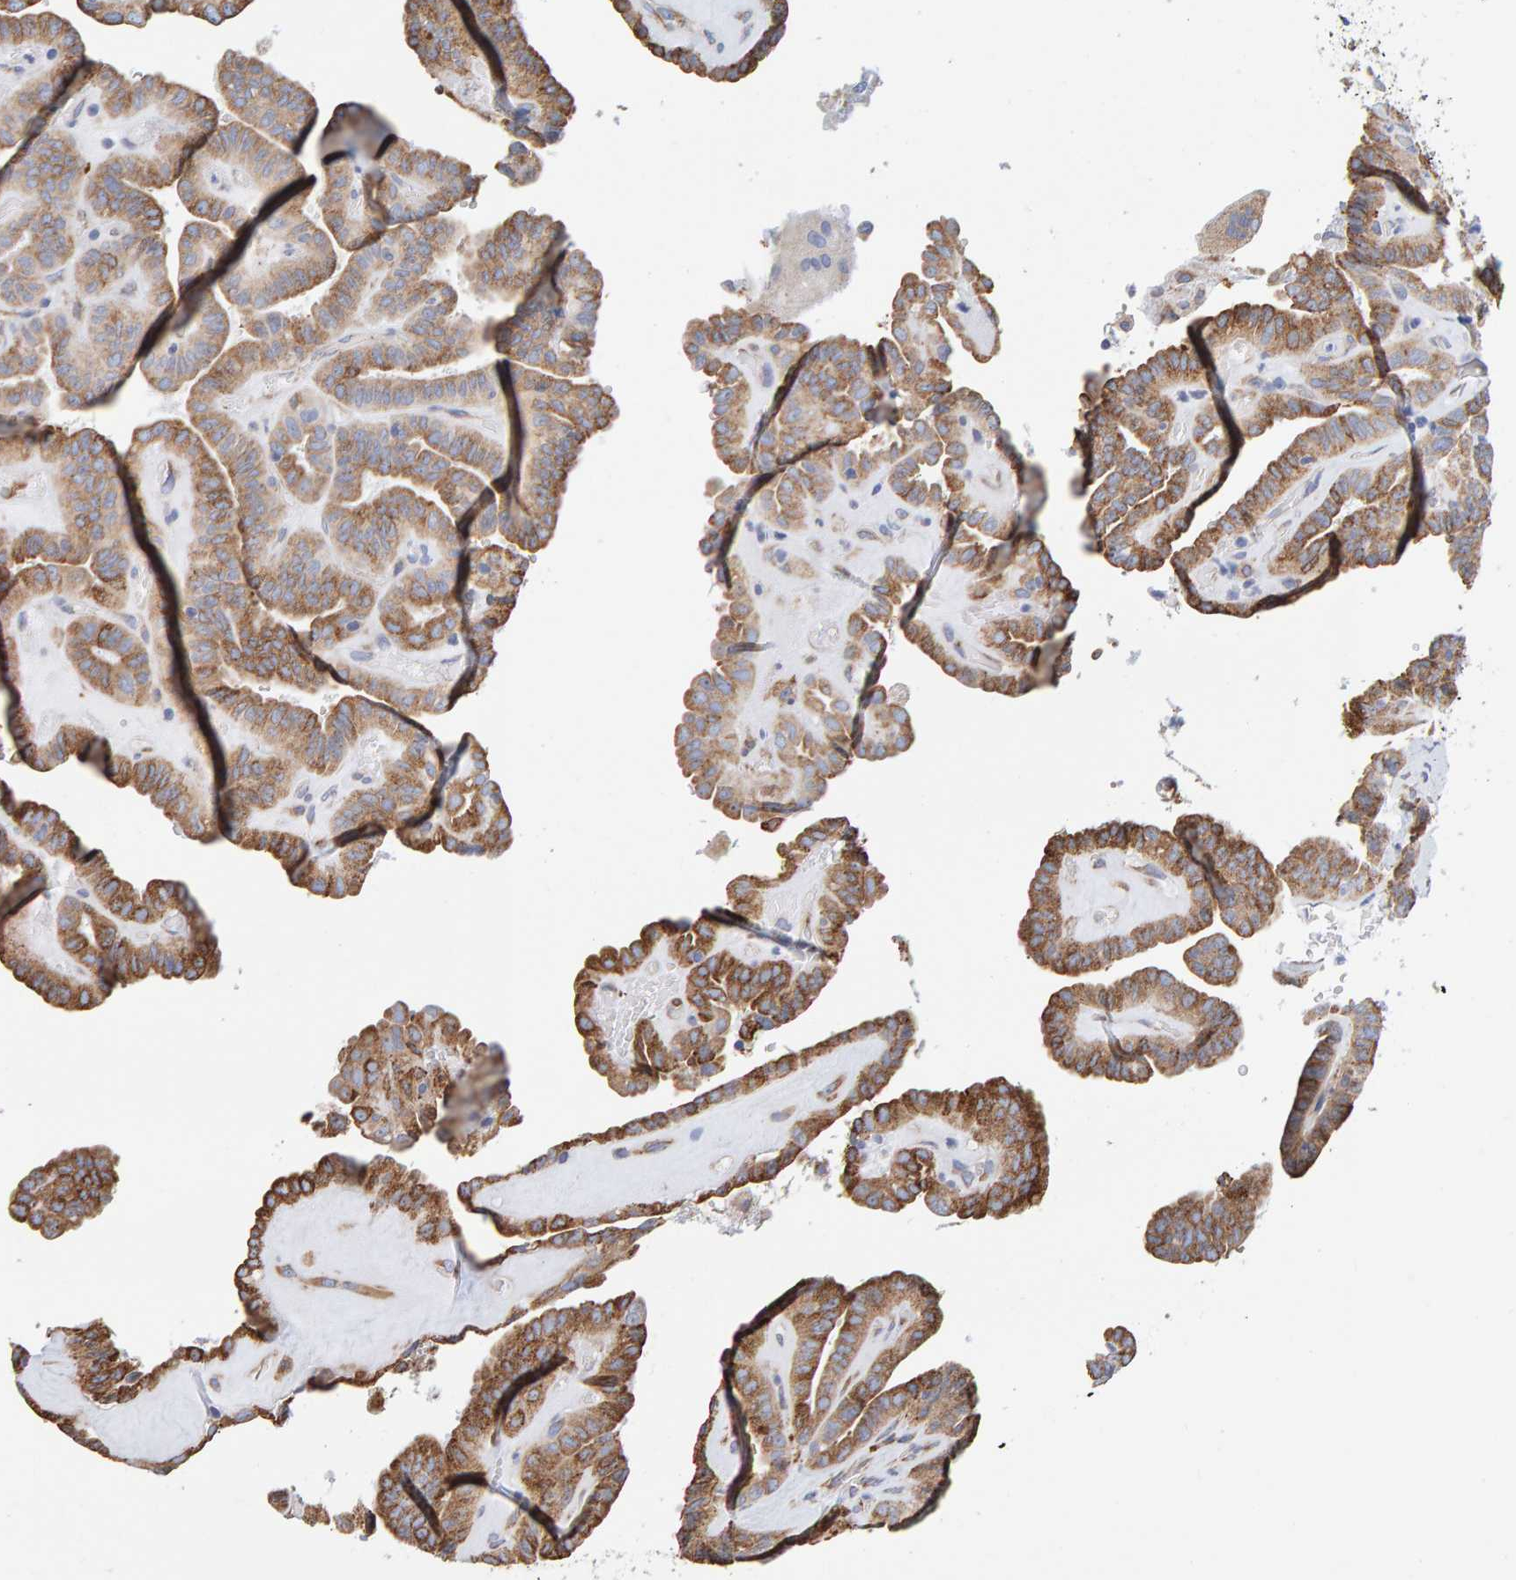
{"staining": {"intensity": "moderate", "quantity": ">75%", "location": "cytoplasmic/membranous"}, "tissue": "thyroid cancer", "cell_type": "Tumor cells", "image_type": "cancer", "snomed": [{"axis": "morphology", "description": "Papillary adenocarcinoma, NOS"}, {"axis": "topography", "description": "Thyroid gland"}], "caption": "IHC of human thyroid papillary adenocarcinoma displays medium levels of moderate cytoplasmic/membranous staining in about >75% of tumor cells.", "gene": "SGPL1", "patient": {"sex": "male", "age": 77}}